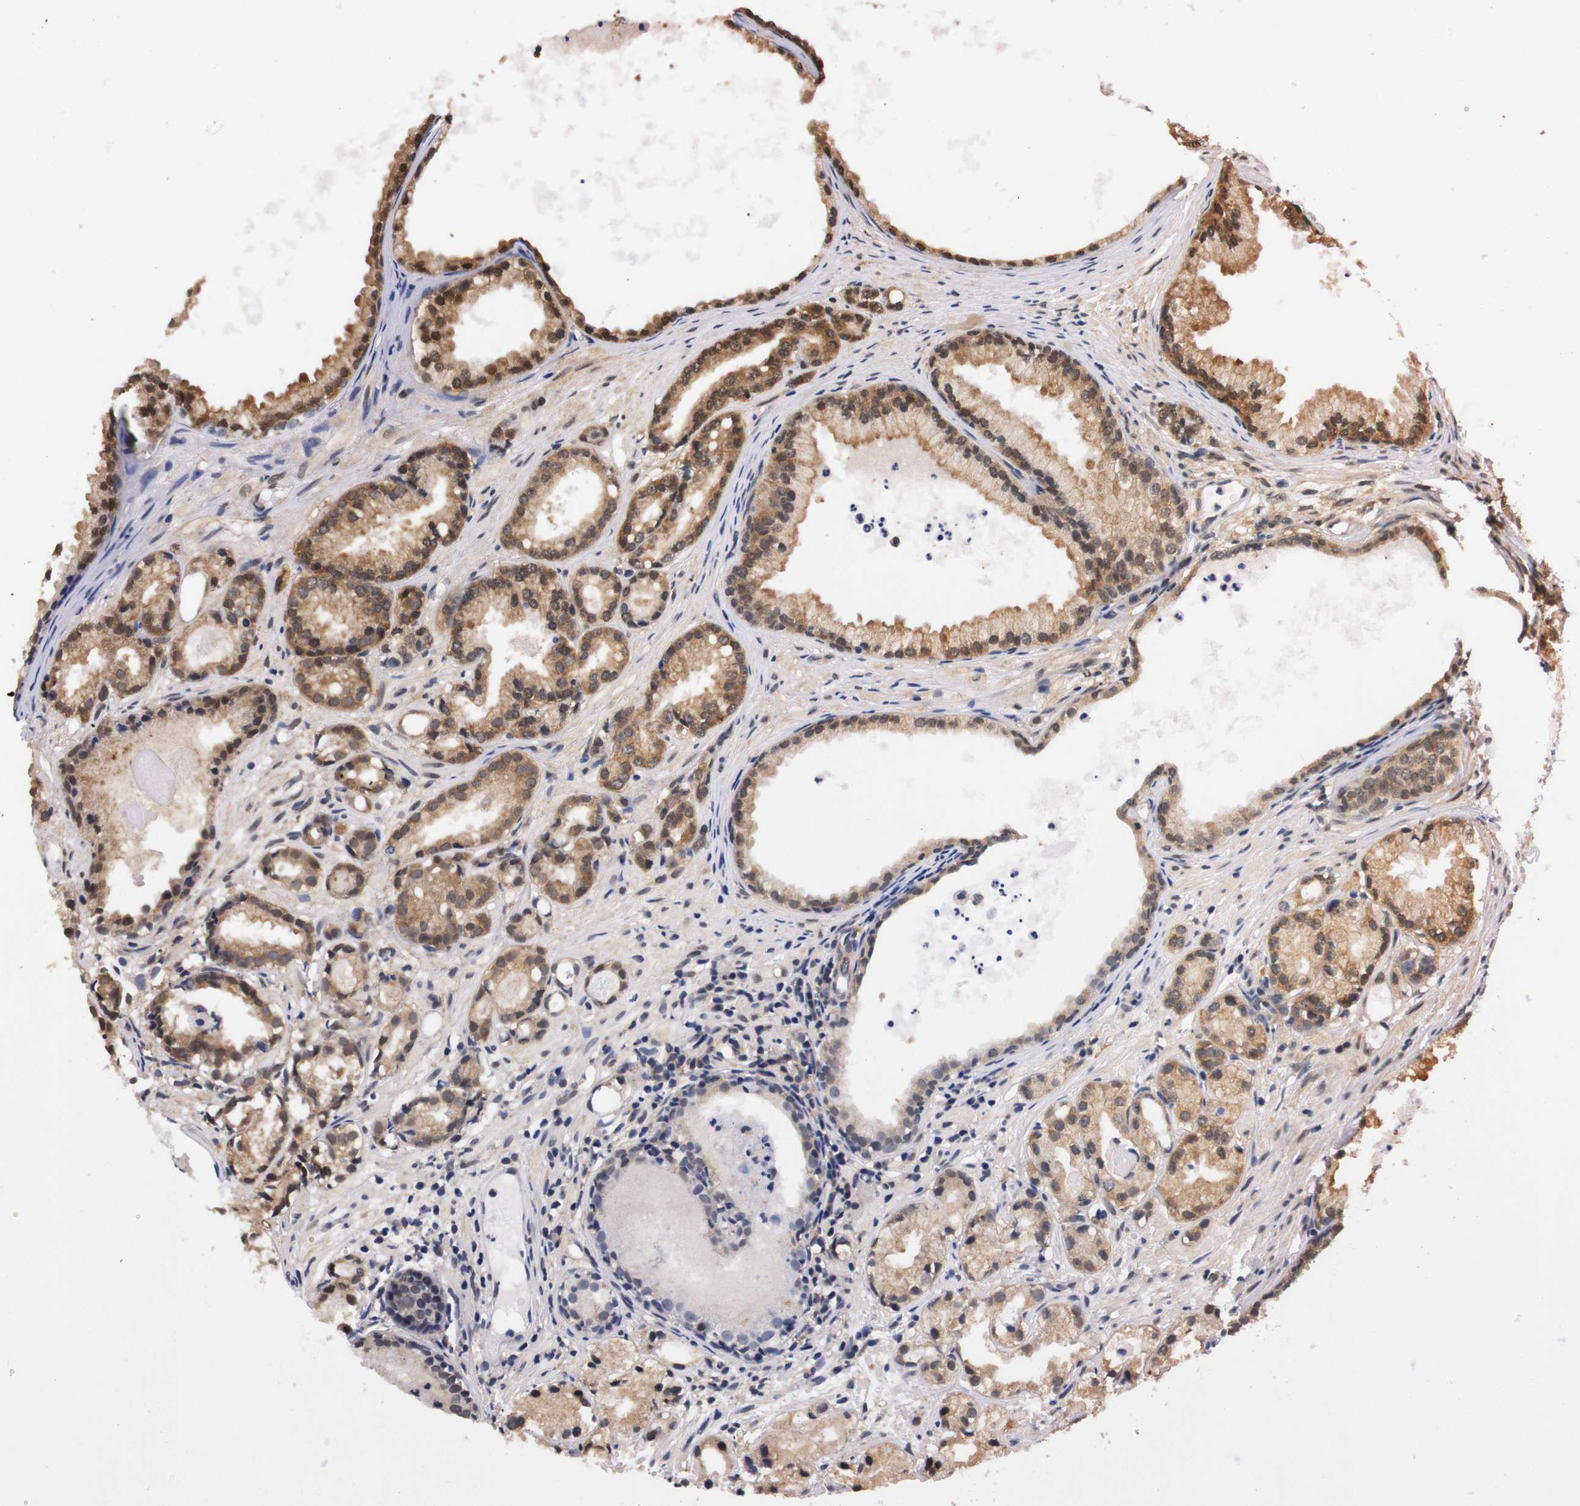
{"staining": {"intensity": "moderate", "quantity": ">75%", "location": "cytoplasmic/membranous,nuclear"}, "tissue": "prostate cancer", "cell_type": "Tumor cells", "image_type": "cancer", "snomed": [{"axis": "morphology", "description": "Adenocarcinoma, Low grade"}, {"axis": "topography", "description": "Prostate"}], "caption": "Immunohistochemical staining of prostate cancer demonstrates moderate cytoplasmic/membranous and nuclear protein staining in approximately >75% of tumor cells.", "gene": "UBQLN2", "patient": {"sex": "male", "age": 72}}